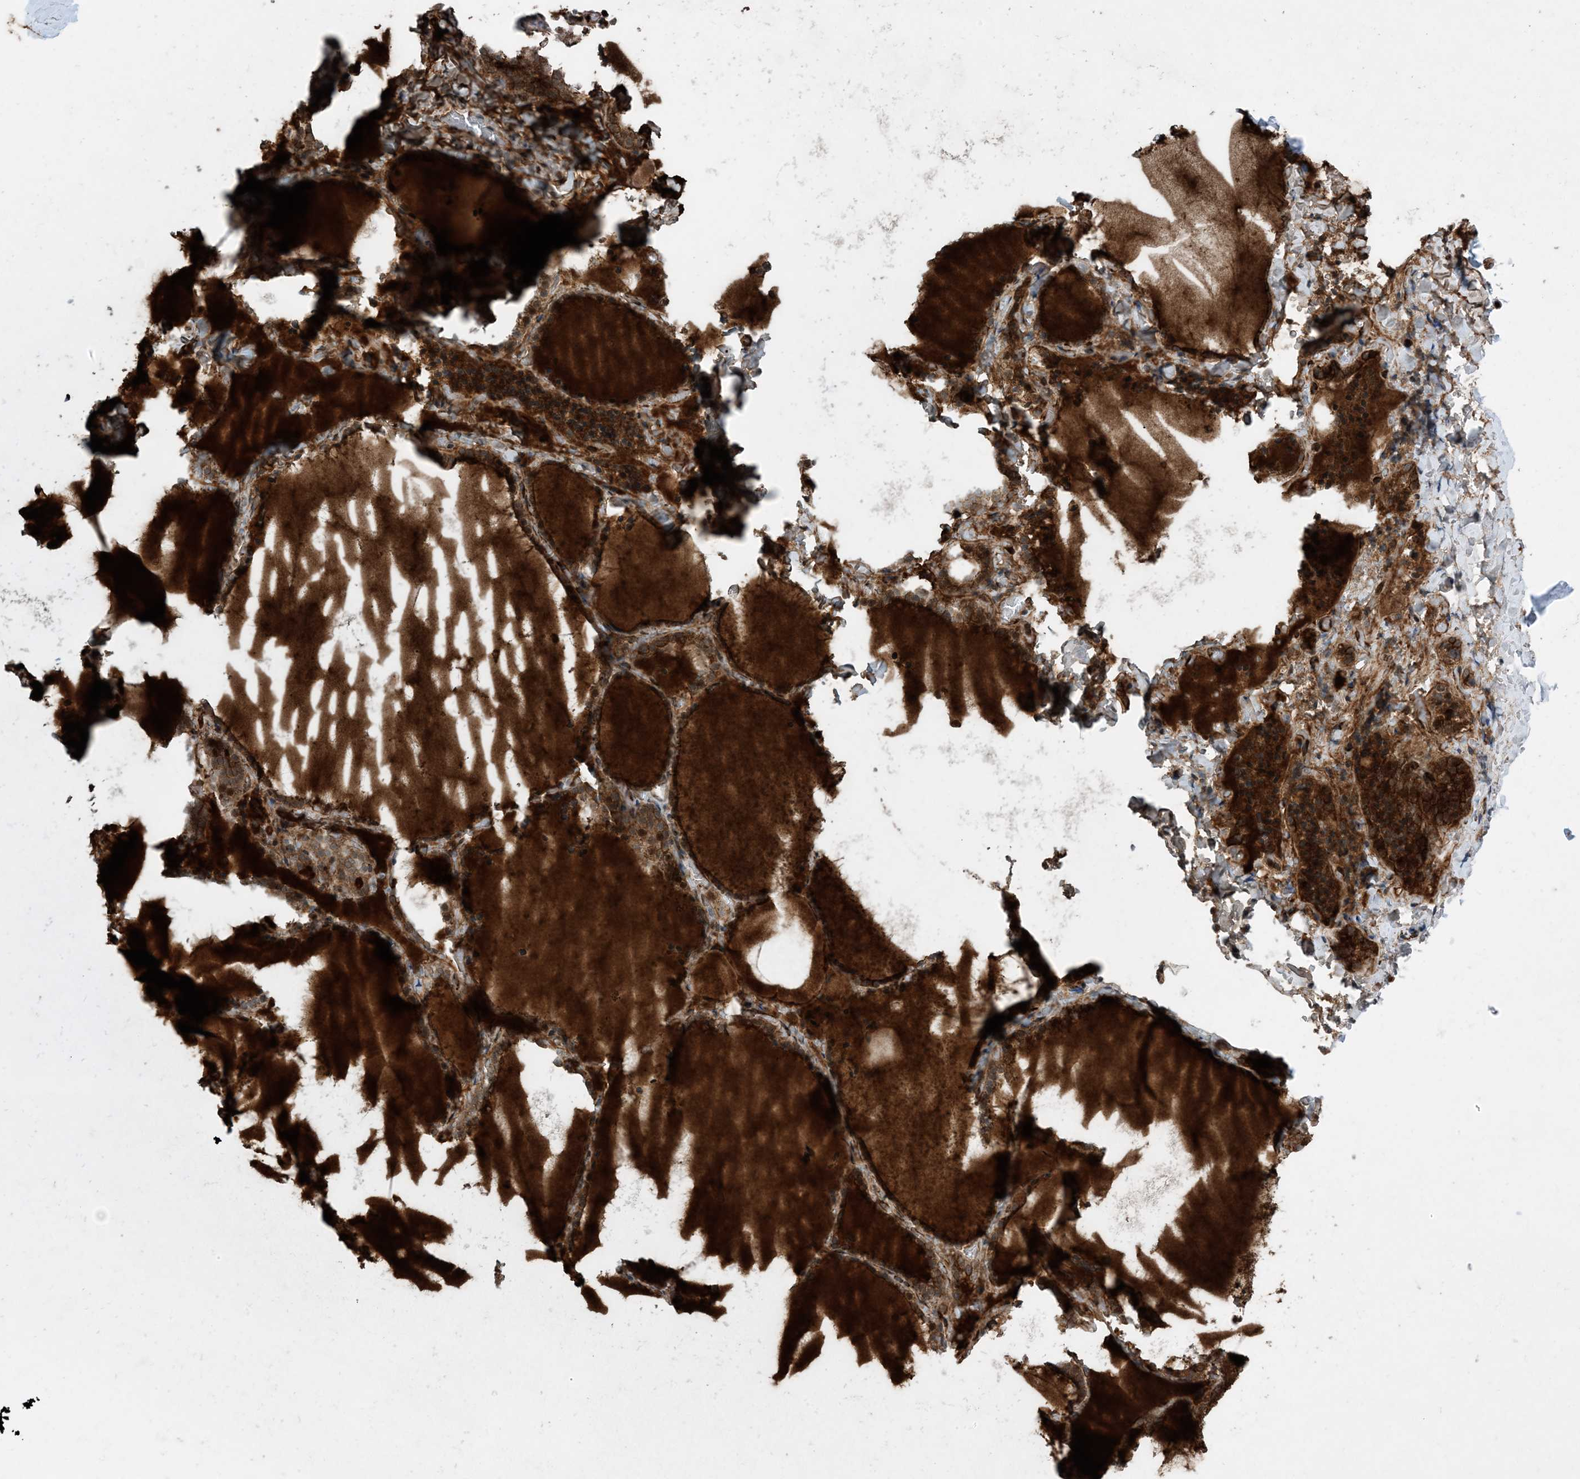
{"staining": {"intensity": "strong", "quantity": ">75%", "location": "cytoplasmic/membranous"}, "tissue": "thyroid gland", "cell_type": "Glandular cells", "image_type": "normal", "snomed": [{"axis": "morphology", "description": "Normal tissue, NOS"}, {"axis": "topography", "description": "Thyroid gland"}], "caption": "Human thyroid gland stained for a protein (brown) reveals strong cytoplasmic/membranous positive positivity in approximately >75% of glandular cells.", "gene": "HEMK1", "patient": {"sex": "female", "age": 22}}